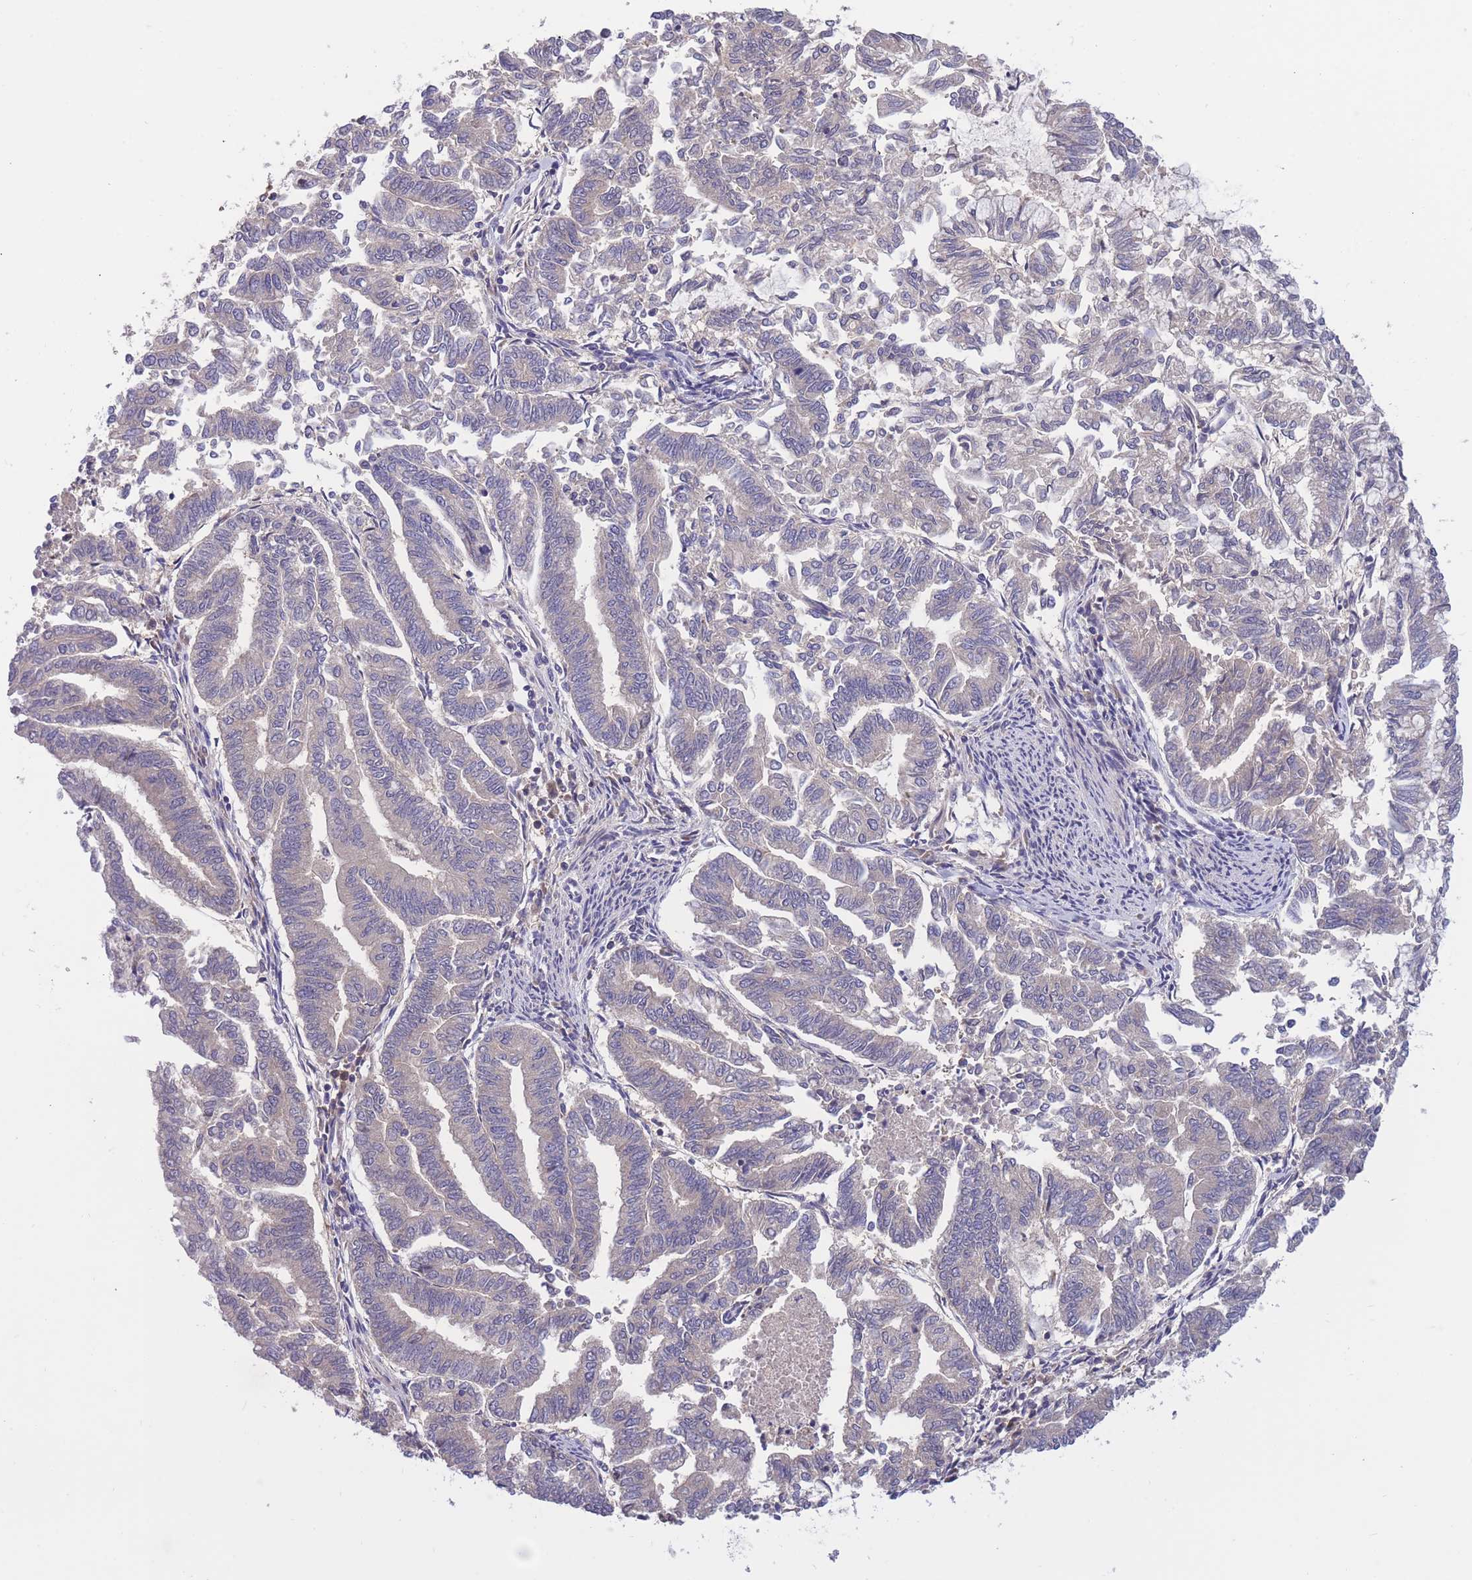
{"staining": {"intensity": "negative", "quantity": "none", "location": "none"}, "tissue": "endometrial cancer", "cell_type": "Tumor cells", "image_type": "cancer", "snomed": [{"axis": "morphology", "description": "Adenocarcinoma, NOS"}, {"axis": "topography", "description": "Endometrium"}], "caption": "The histopathology image displays no significant staining in tumor cells of endometrial cancer.", "gene": "UBE2N", "patient": {"sex": "female", "age": 79}}